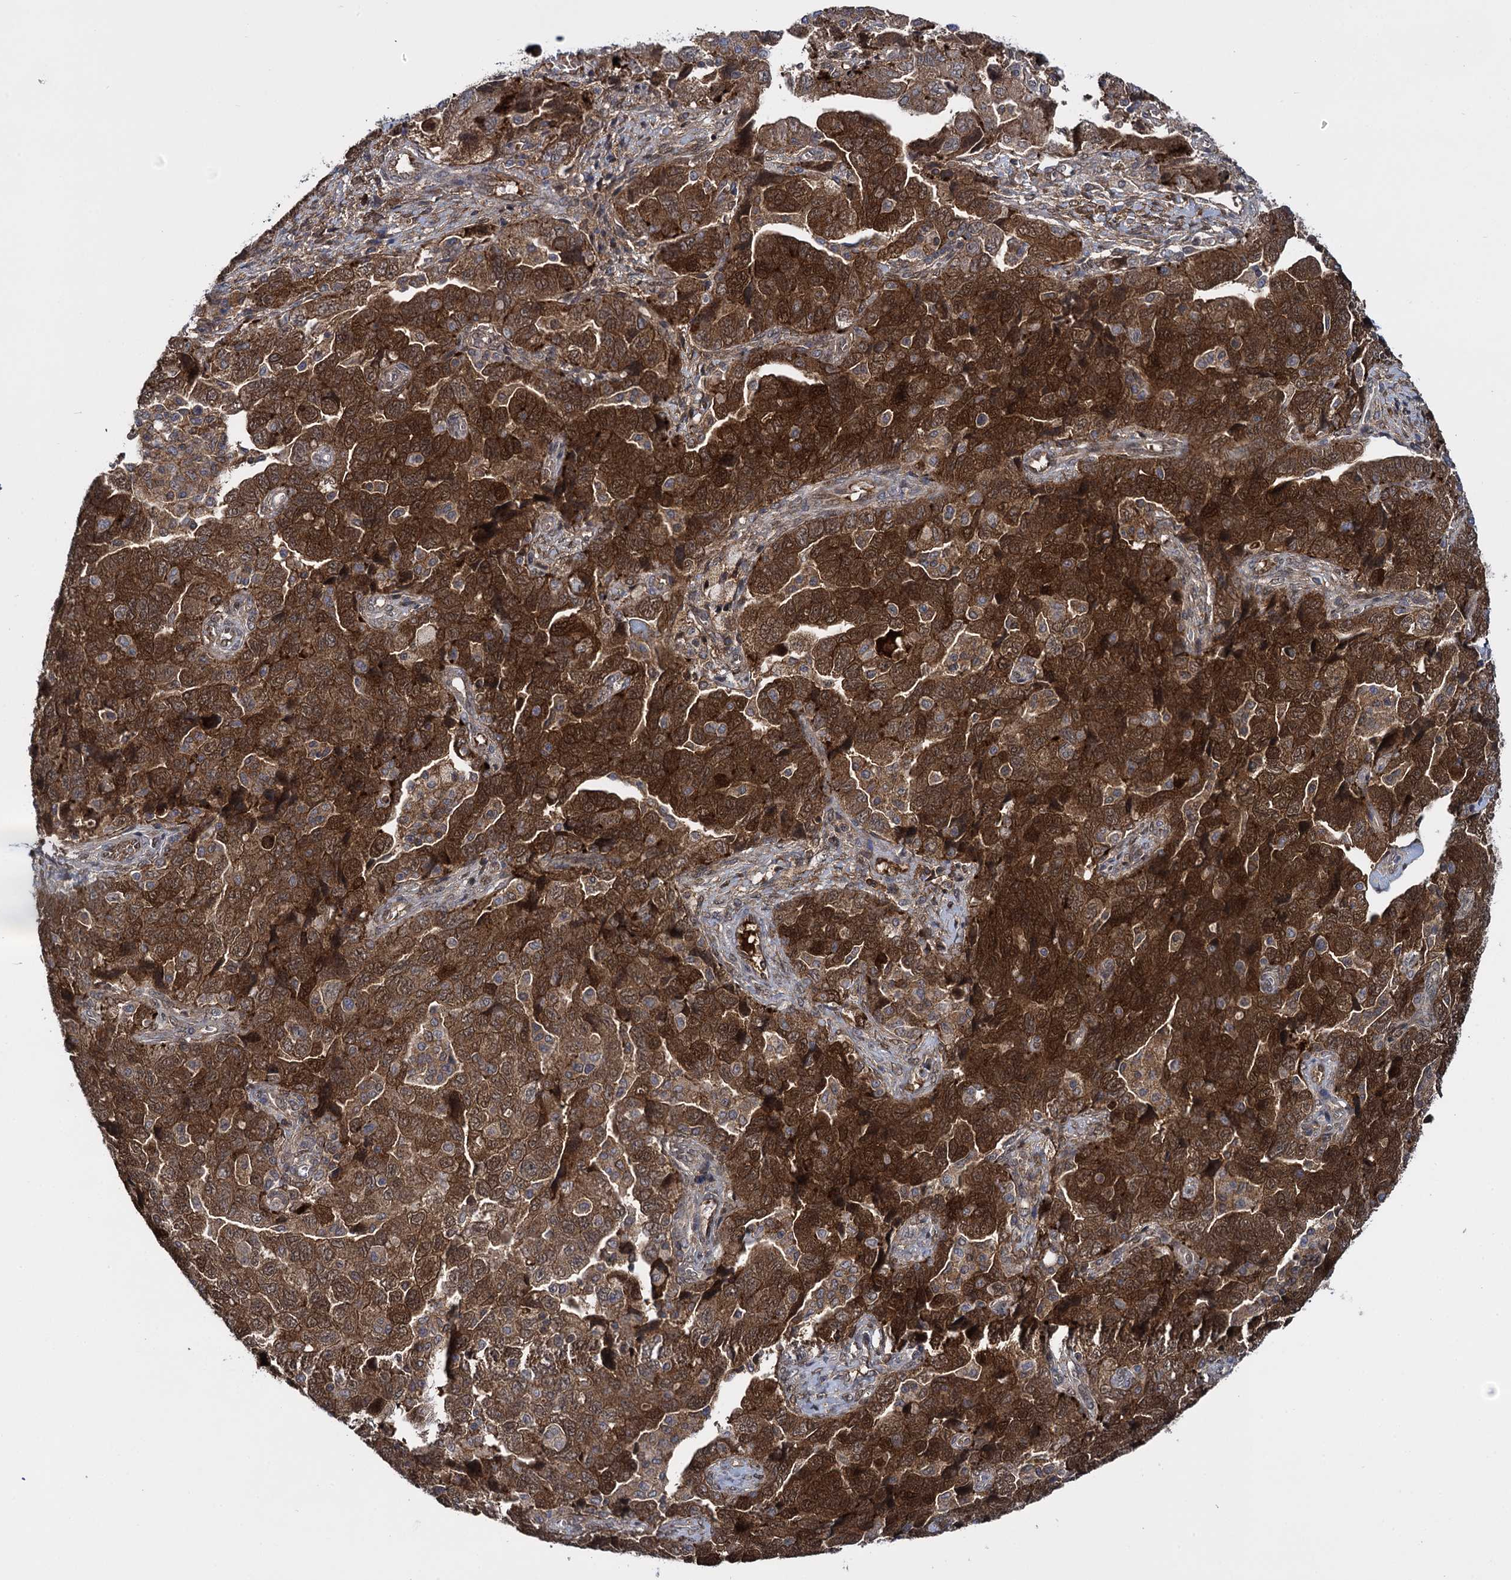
{"staining": {"intensity": "strong", "quantity": ">75%", "location": "cytoplasmic/membranous,nuclear"}, "tissue": "ovarian cancer", "cell_type": "Tumor cells", "image_type": "cancer", "snomed": [{"axis": "morphology", "description": "Carcinoma, NOS"}, {"axis": "morphology", "description": "Cystadenocarcinoma, serous, NOS"}, {"axis": "topography", "description": "Ovary"}], "caption": "Serous cystadenocarcinoma (ovarian) stained for a protein (brown) exhibits strong cytoplasmic/membranous and nuclear positive expression in about >75% of tumor cells.", "gene": "GLO1", "patient": {"sex": "female", "age": 69}}